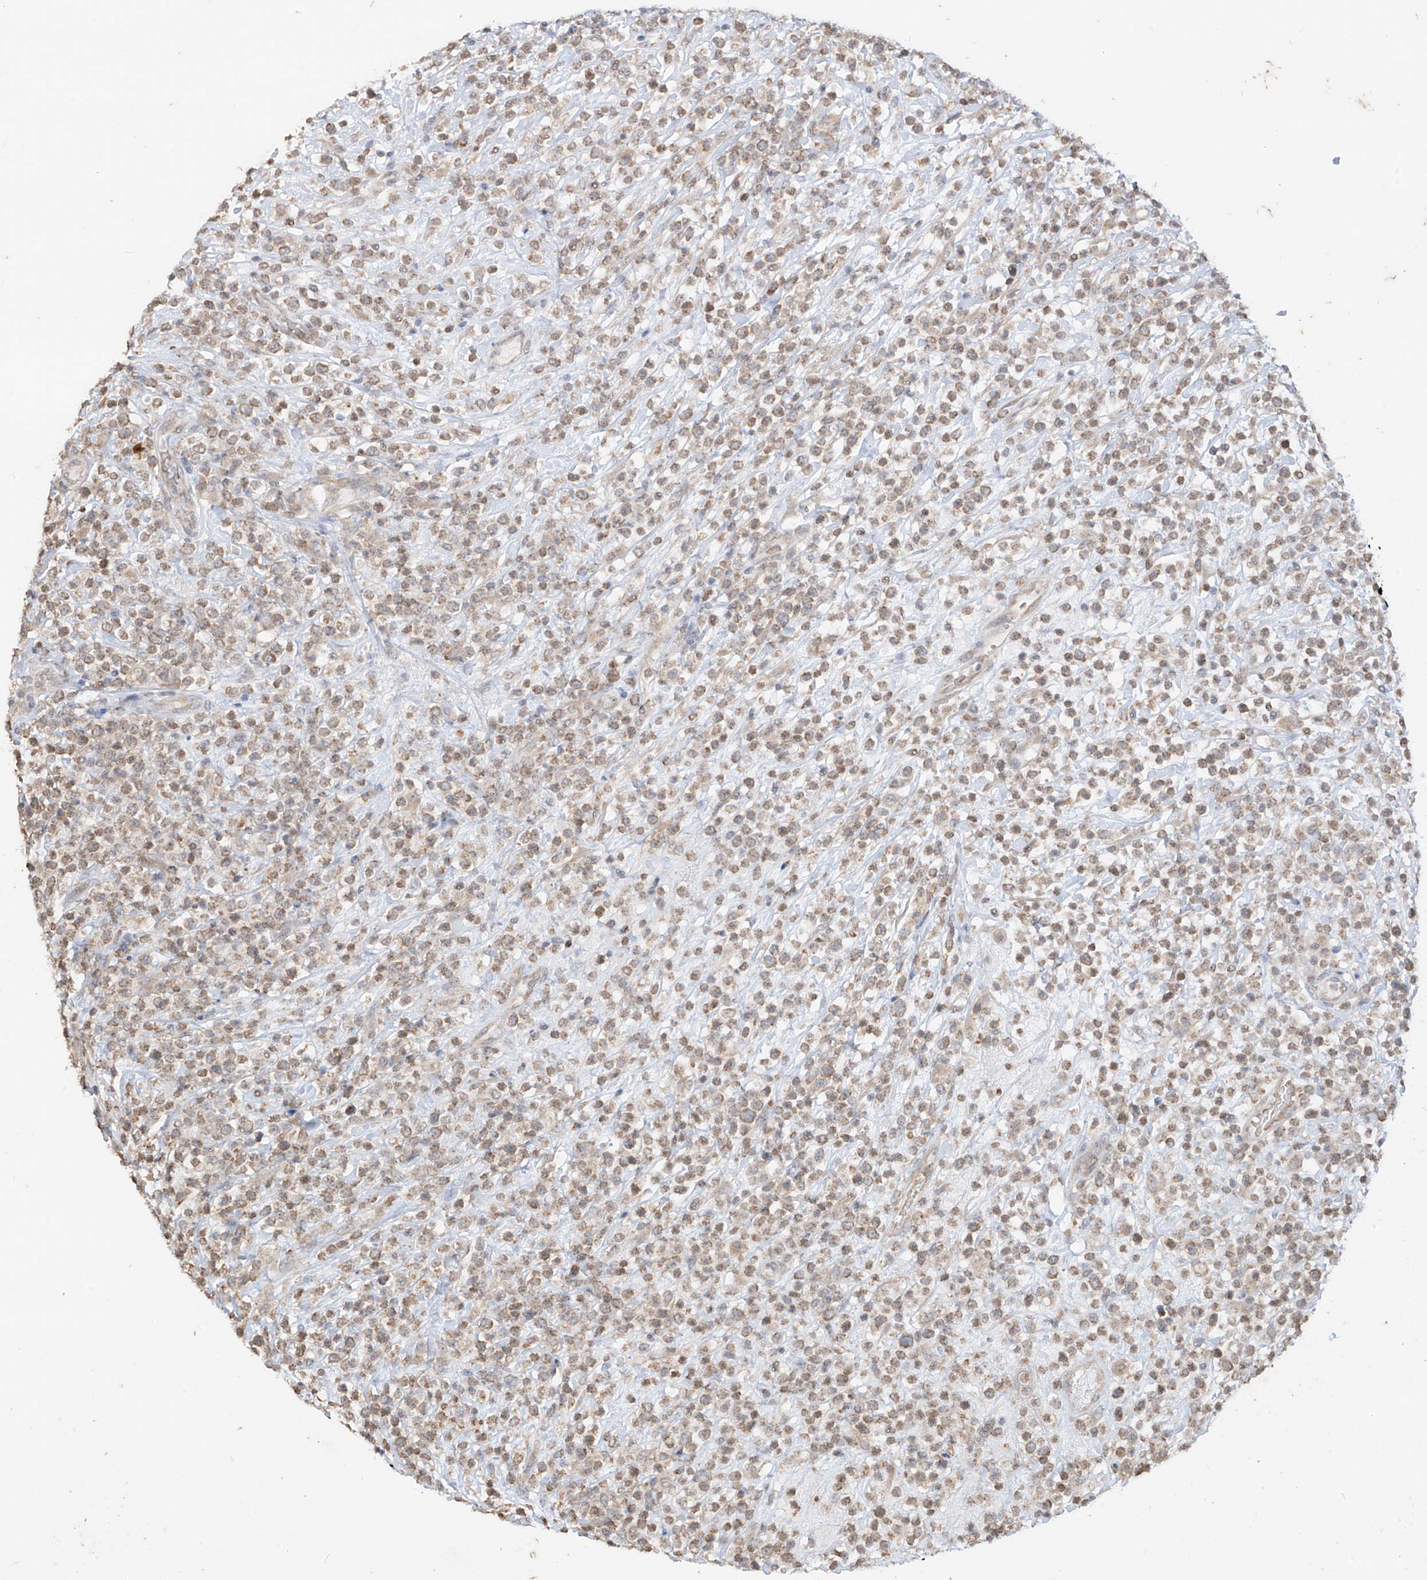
{"staining": {"intensity": "weak", "quantity": ">75%", "location": "cytoplasmic/membranous"}, "tissue": "lymphoma", "cell_type": "Tumor cells", "image_type": "cancer", "snomed": [{"axis": "morphology", "description": "Malignant lymphoma, non-Hodgkin's type, High grade"}, {"axis": "topography", "description": "Colon"}], "caption": "Immunohistochemical staining of high-grade malignant lymphoma, non-Hodgkin's type shows low levels of weak cytoplasmic/membranous staining in about >75% of tumor cells.", "gene": "MTUS2", "patient": {"sex": "female", "age": 53}}